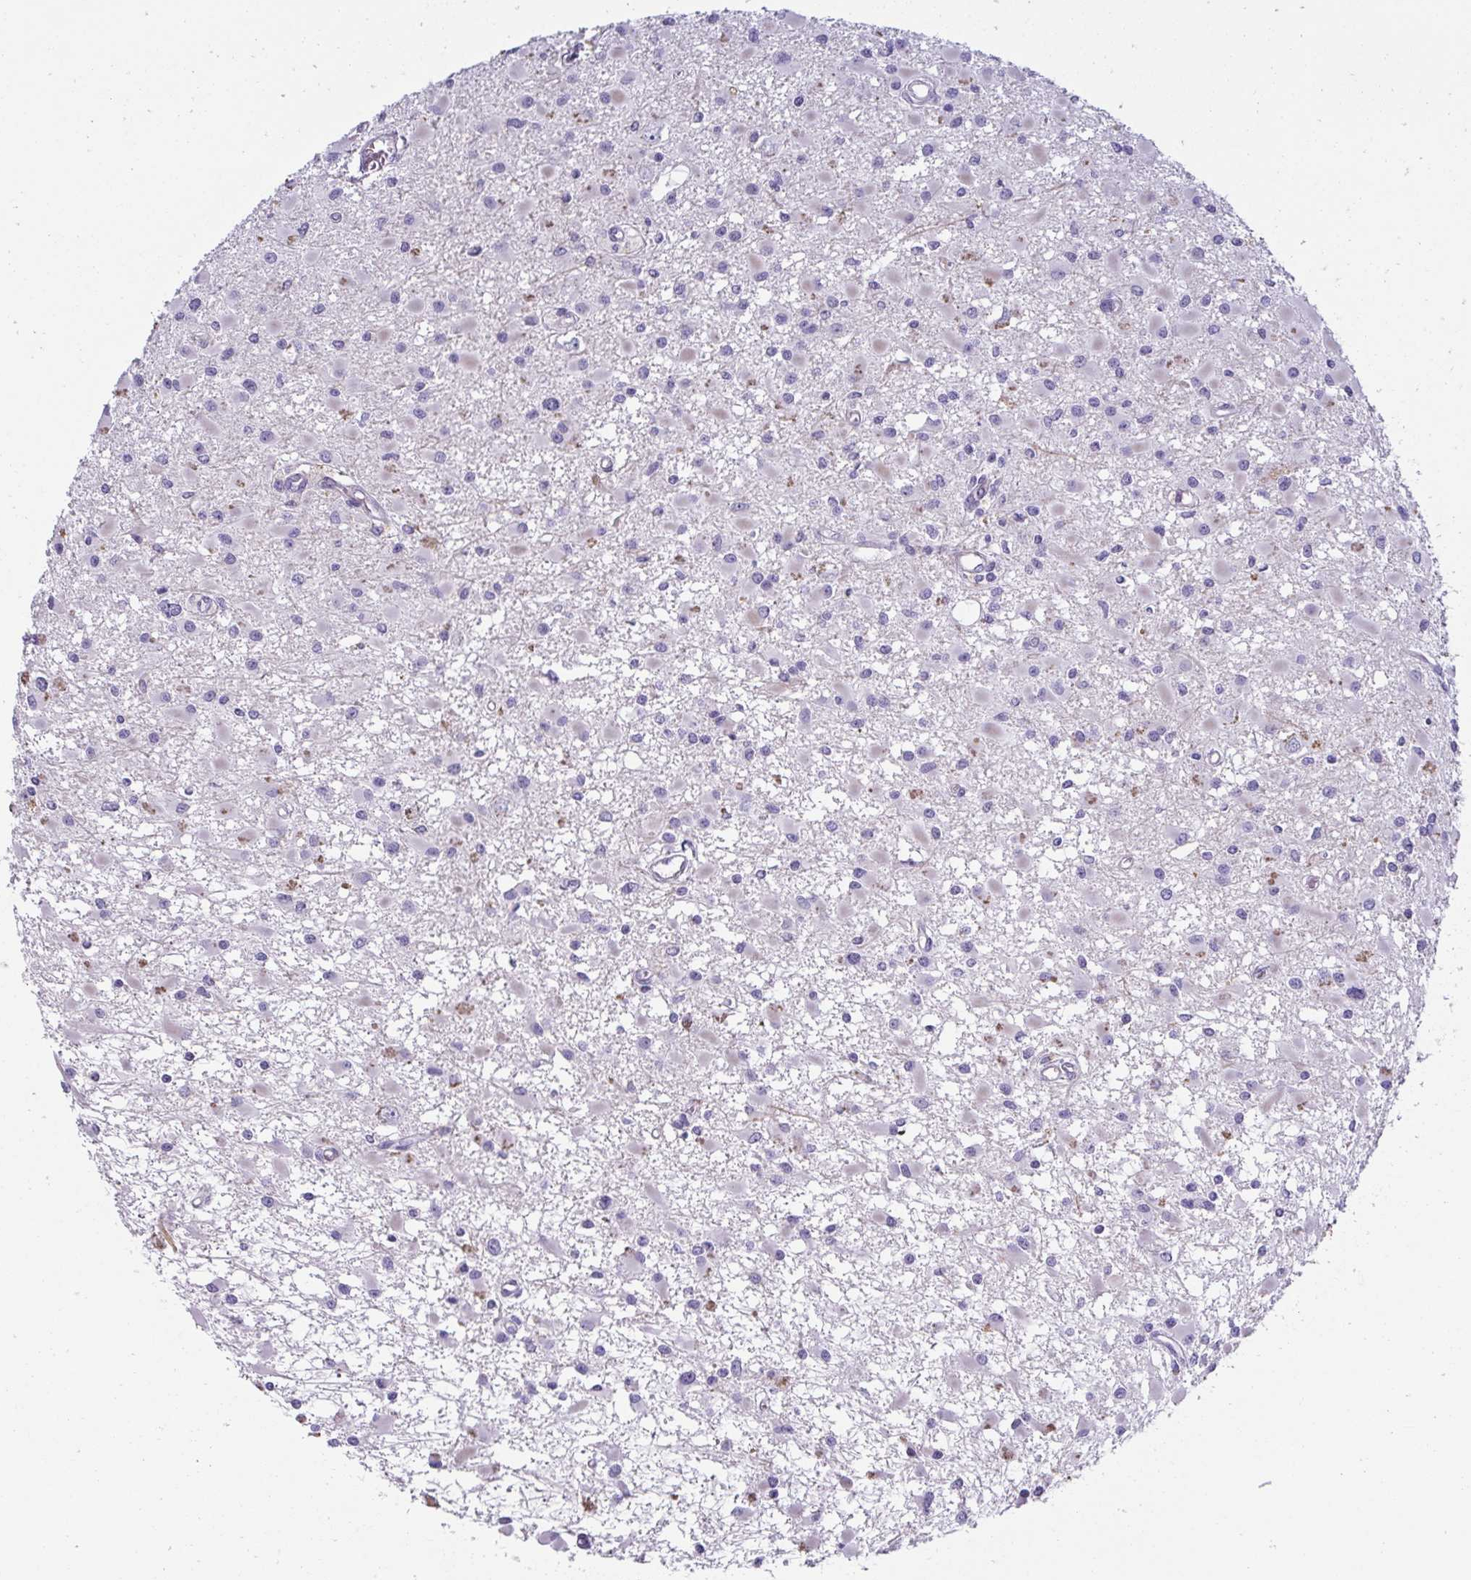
{"staining": {"intensity": "negative", "quantity": "none", "location": "none"}, "tissue": "glioma", "cell_type": "Tumor cells", "image_type": "cancer", "snomed": [{"axis": "morphology", "description": "Glioma, malignant, High grade"}, {"axis": "topography", "description": "Brain"}], "caption": "DAB immunohistochemical staining of human malignant high-grade glioma demonstrates no significant expression in tumor cells. (Brightfield microscopy of DAB (3,3'-diaminobenzidine) IHC at high magnification).", "gene": "OR5P3", "patient": {"sex": "male", "age": 54}}